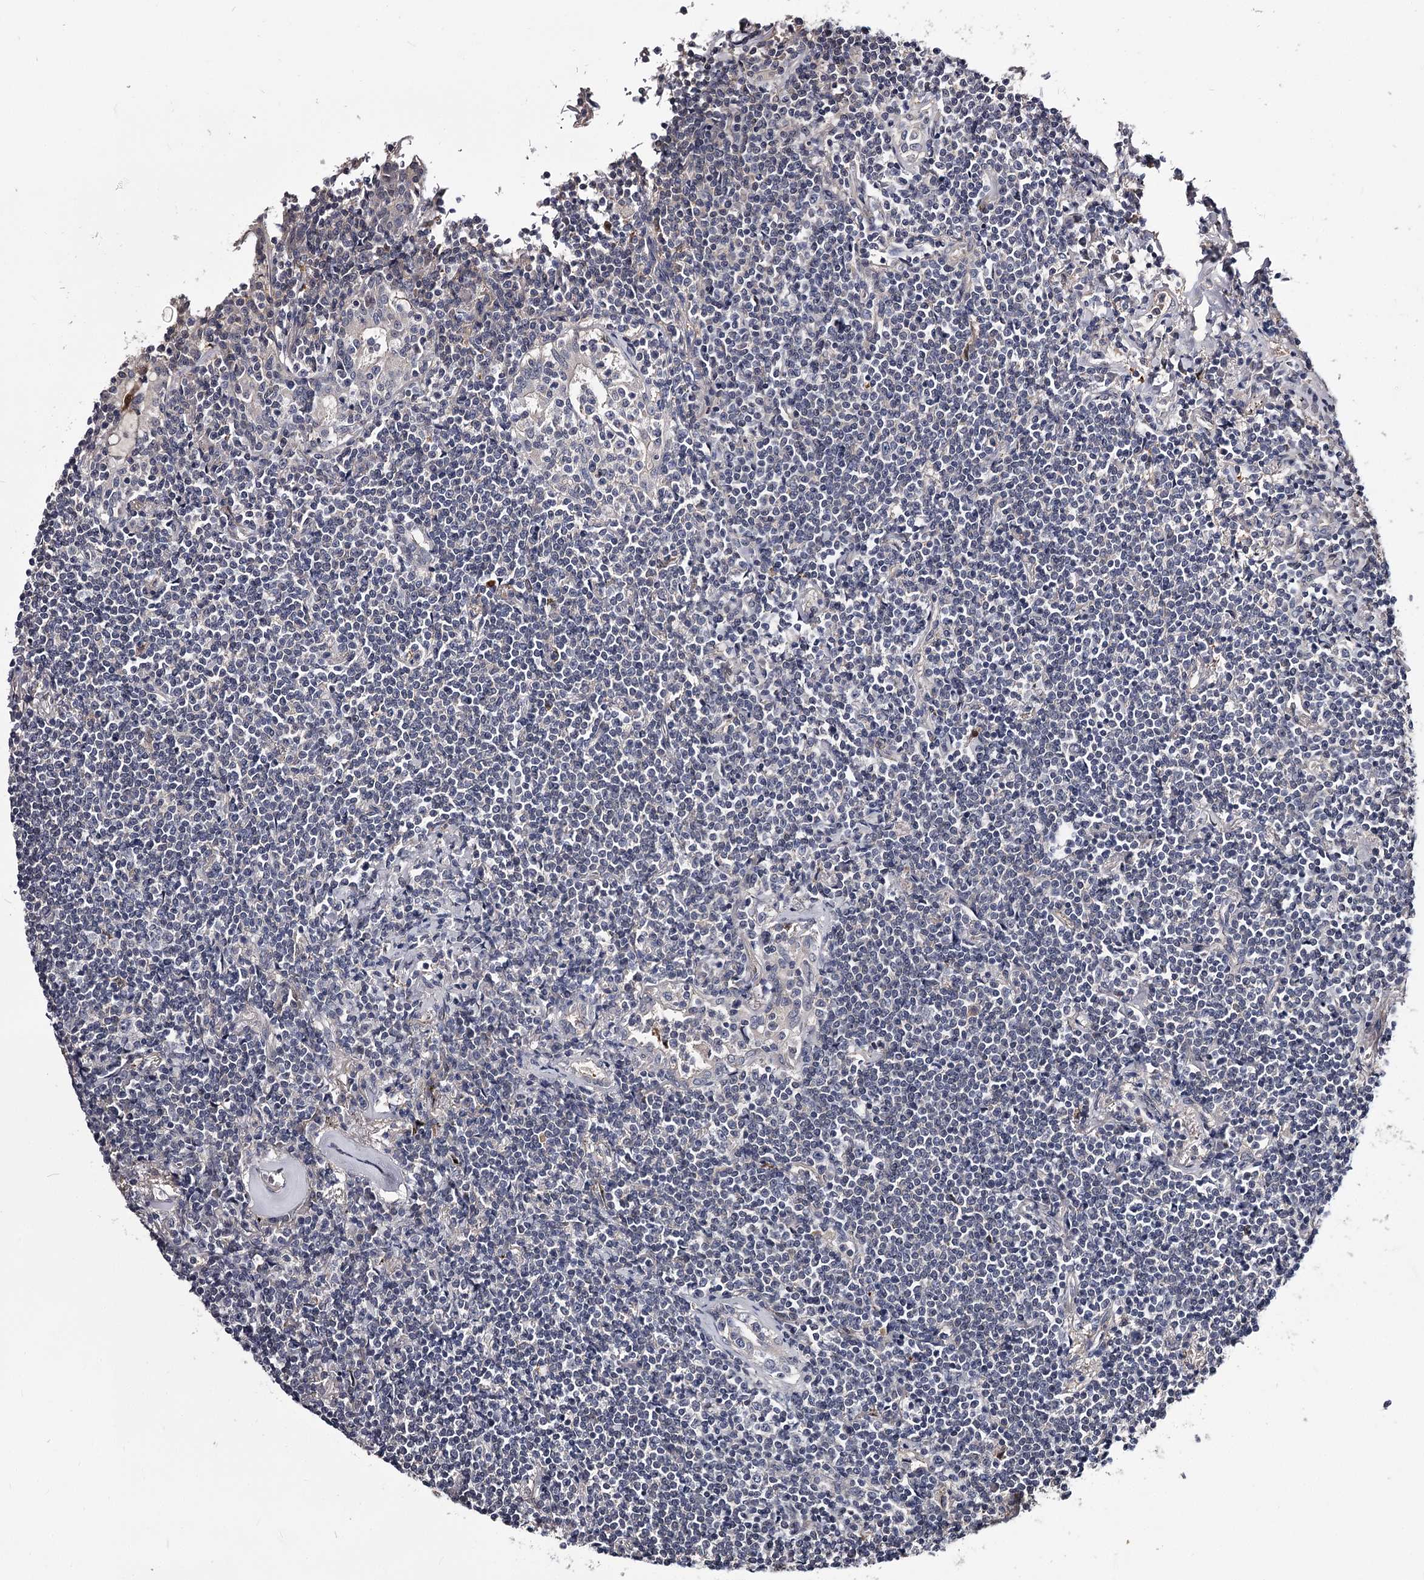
{"staining": {"intensity": "negative", "quantity": "none", "location": "none"}, "tissue": "lymphoma", "cell_type": "Tumor cells", "image_type": "cancer", "snomed": [{"axis": "morphology", "description": "Malignant lymphoma, non-Hodgkin's type, Low grade"}, {"axis": "topography", "description": "Lung"}], "caption": "High magnification brightfield microscopy of malignant lymphoma, non-Hodgkin's type (low-grade) stained with DAB (brown) and counterstained with hematoxylin (blue): tumor cells show no significant staining.", "gene": "GSTO1", "patient": {"sex": "female", "age": 71}}